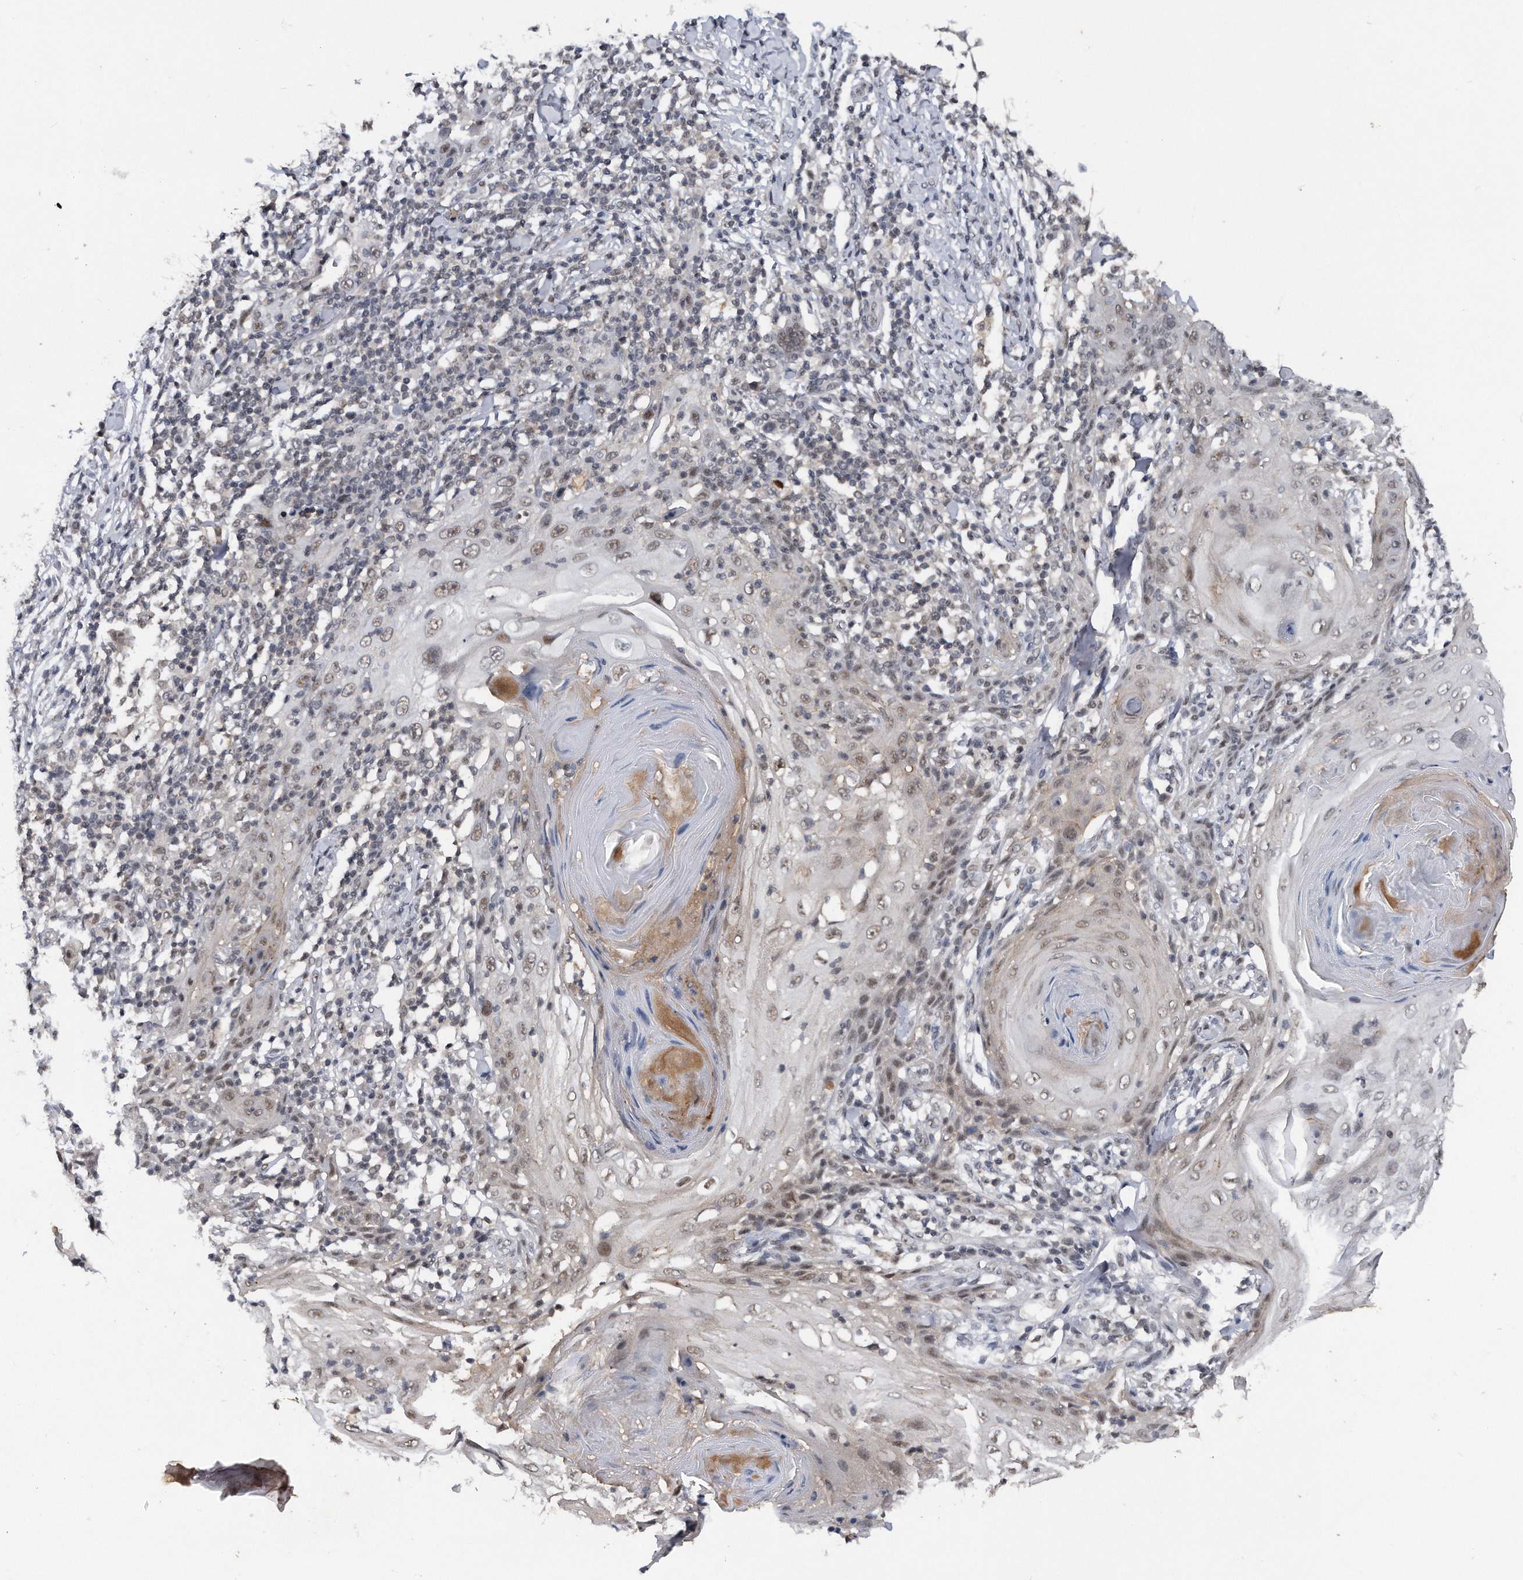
{"staining": {"intensity": "weak", "quantity": ">75%", "location": "nuclear"}, "tissue": "skin cancer", "cell_type": "Tumor cells", "image_type": "cancer", "snomed": [{"axis": "morphology", "description": "Squamous cell carcinoma, NOS"}, {"axis": "topography", "description": "Skin"}], "caption": "Tumor cells display weak nuclear staining in approximately >75% of cells in skin cancer (squamous cell carcinoma).", "gene": "VIRMA", "patient": {"sex": "female", "age": 88}}